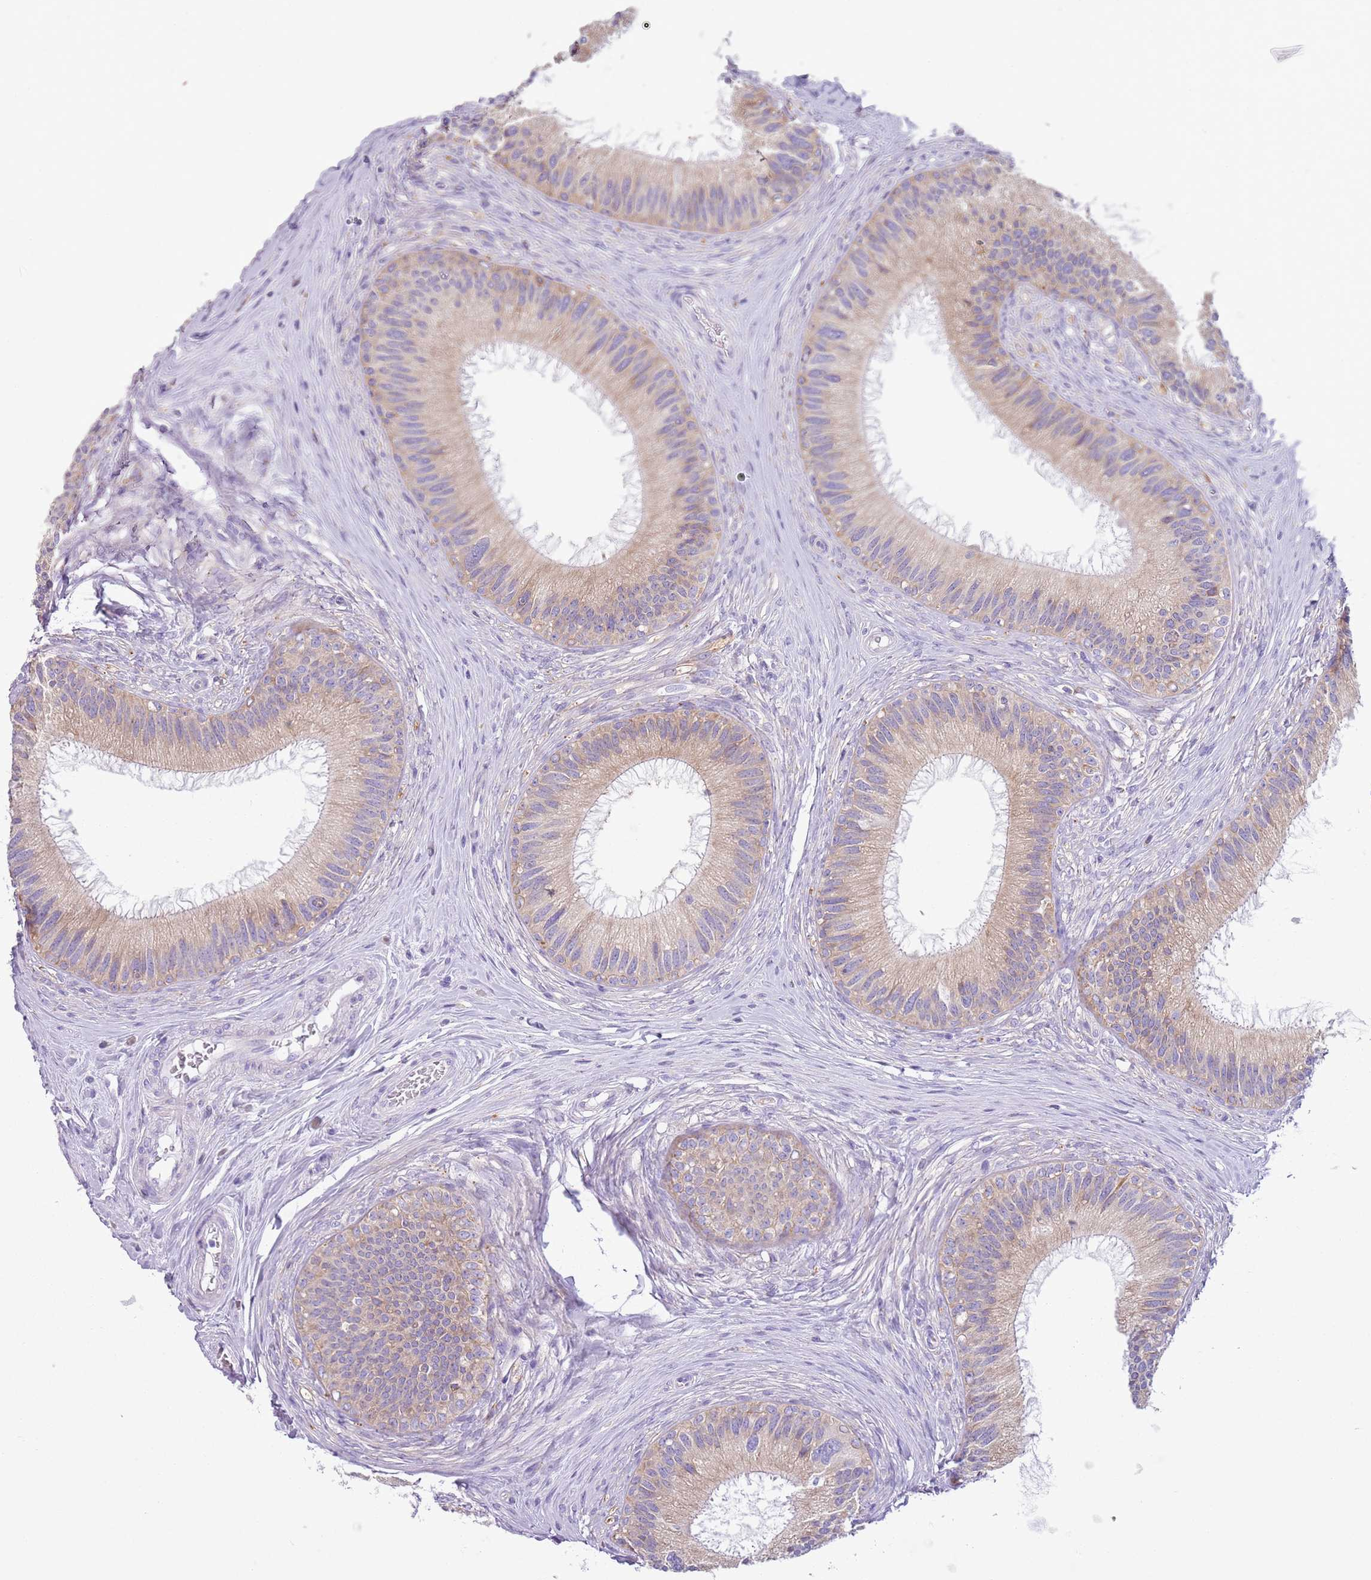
{"staining": {"intensity": "weak", "quantity": "25%-75%", "location": "cytoplasmic/membranous"}, "tissue": "epididymis", "cell_type": "Glandular cells", "image_type": "normal", "snomed": [{"axis": "morphology", "description": "Normal tissue, NOS"}, {"axis": "topography", "description": "Epididymis"}], "caption": "Brown immunohistochemical staining in benign epididymis displays weak cytoplasmic/membranous positivity in approximately 25%-75% of glandular cells.", "gene": "OAF", "patient": {"sex": "male", "age": 27}}